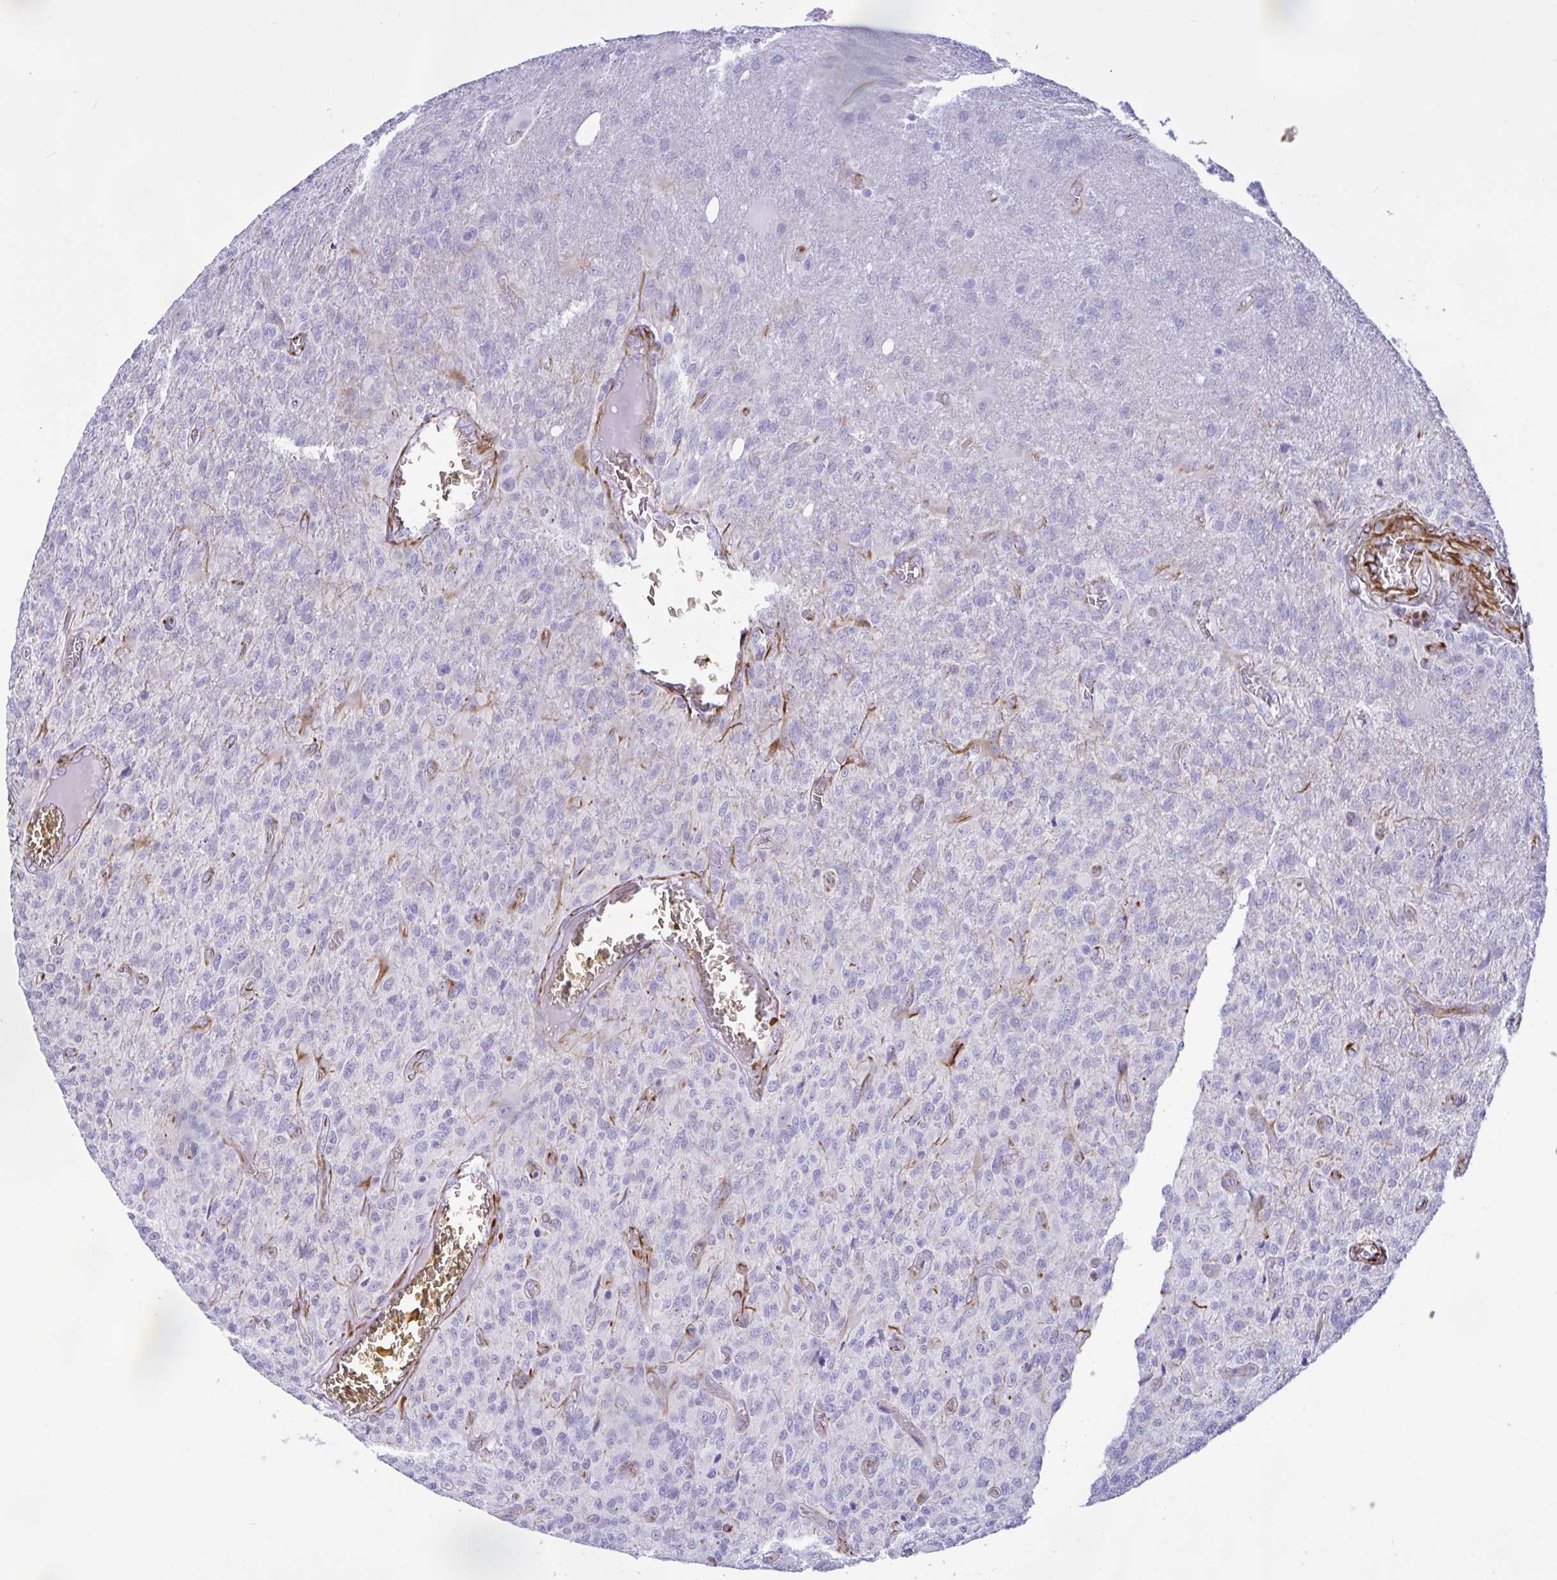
{"staining": {"intensity": "negative", "quantity": "none", "location": "none"}, "tissue": "glioma", "cell_type": "Tumor cells", "image_type": "cancer", "snomed": [{"axis": "morphology", "description": "Glioma, malignant, High grade"}, {"axis": "topography", "description": "Brain"}], "caption": "Glioma was stained to show a protein in brown. There is no significant staining in tumor cells. (Stains: DAB (3,3'-diaminobenzidine) immunohistochemistry (IHC) with hematoxylin counter stain, Microscopy: brightfield microscopy at high magnification).", "gene": "SMAD5", "patient": {"sex": "male", "age": 61}}